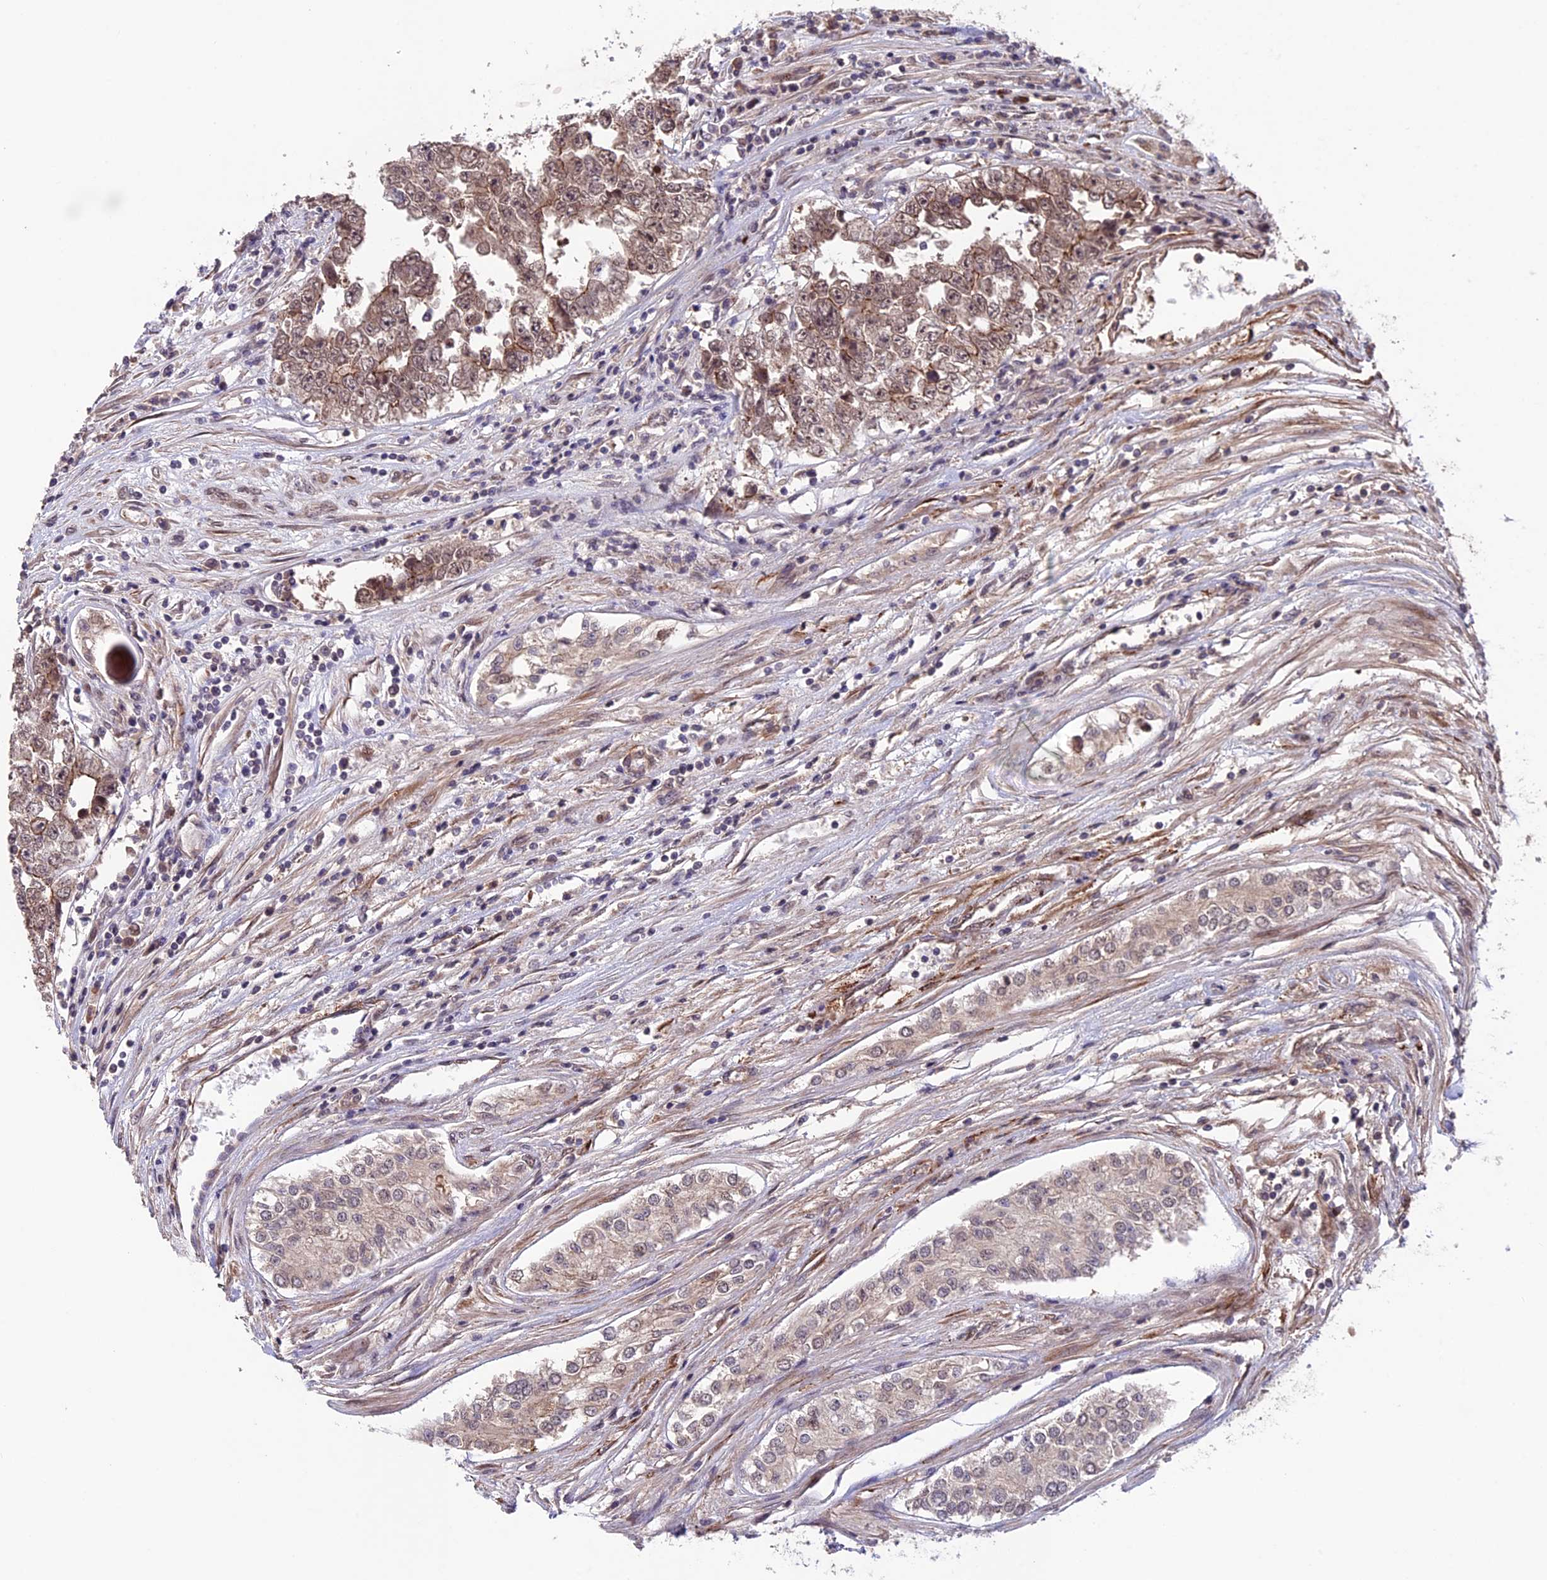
{"staining": {"intensity": "weak", "quantity": ">75%", "location": "cytoplasmic/membranous"}, "tissue": "testis cancer", "cell_type": "Tumor cells", "image_type": "cancer", "snomed": [{"axis": "morphology", "description": "Carcinoma, Embryonal, NOS"}, {"axis": "topography", "description": "Testis"}], "caption": "Weak cytoplasmic/membranous protein staining is identified in approximately >75% of tumor cells in embryonal carcinoma (testis).", "gene": "SIPA1L3", "patient": {"sex": "male", "age": 25}}